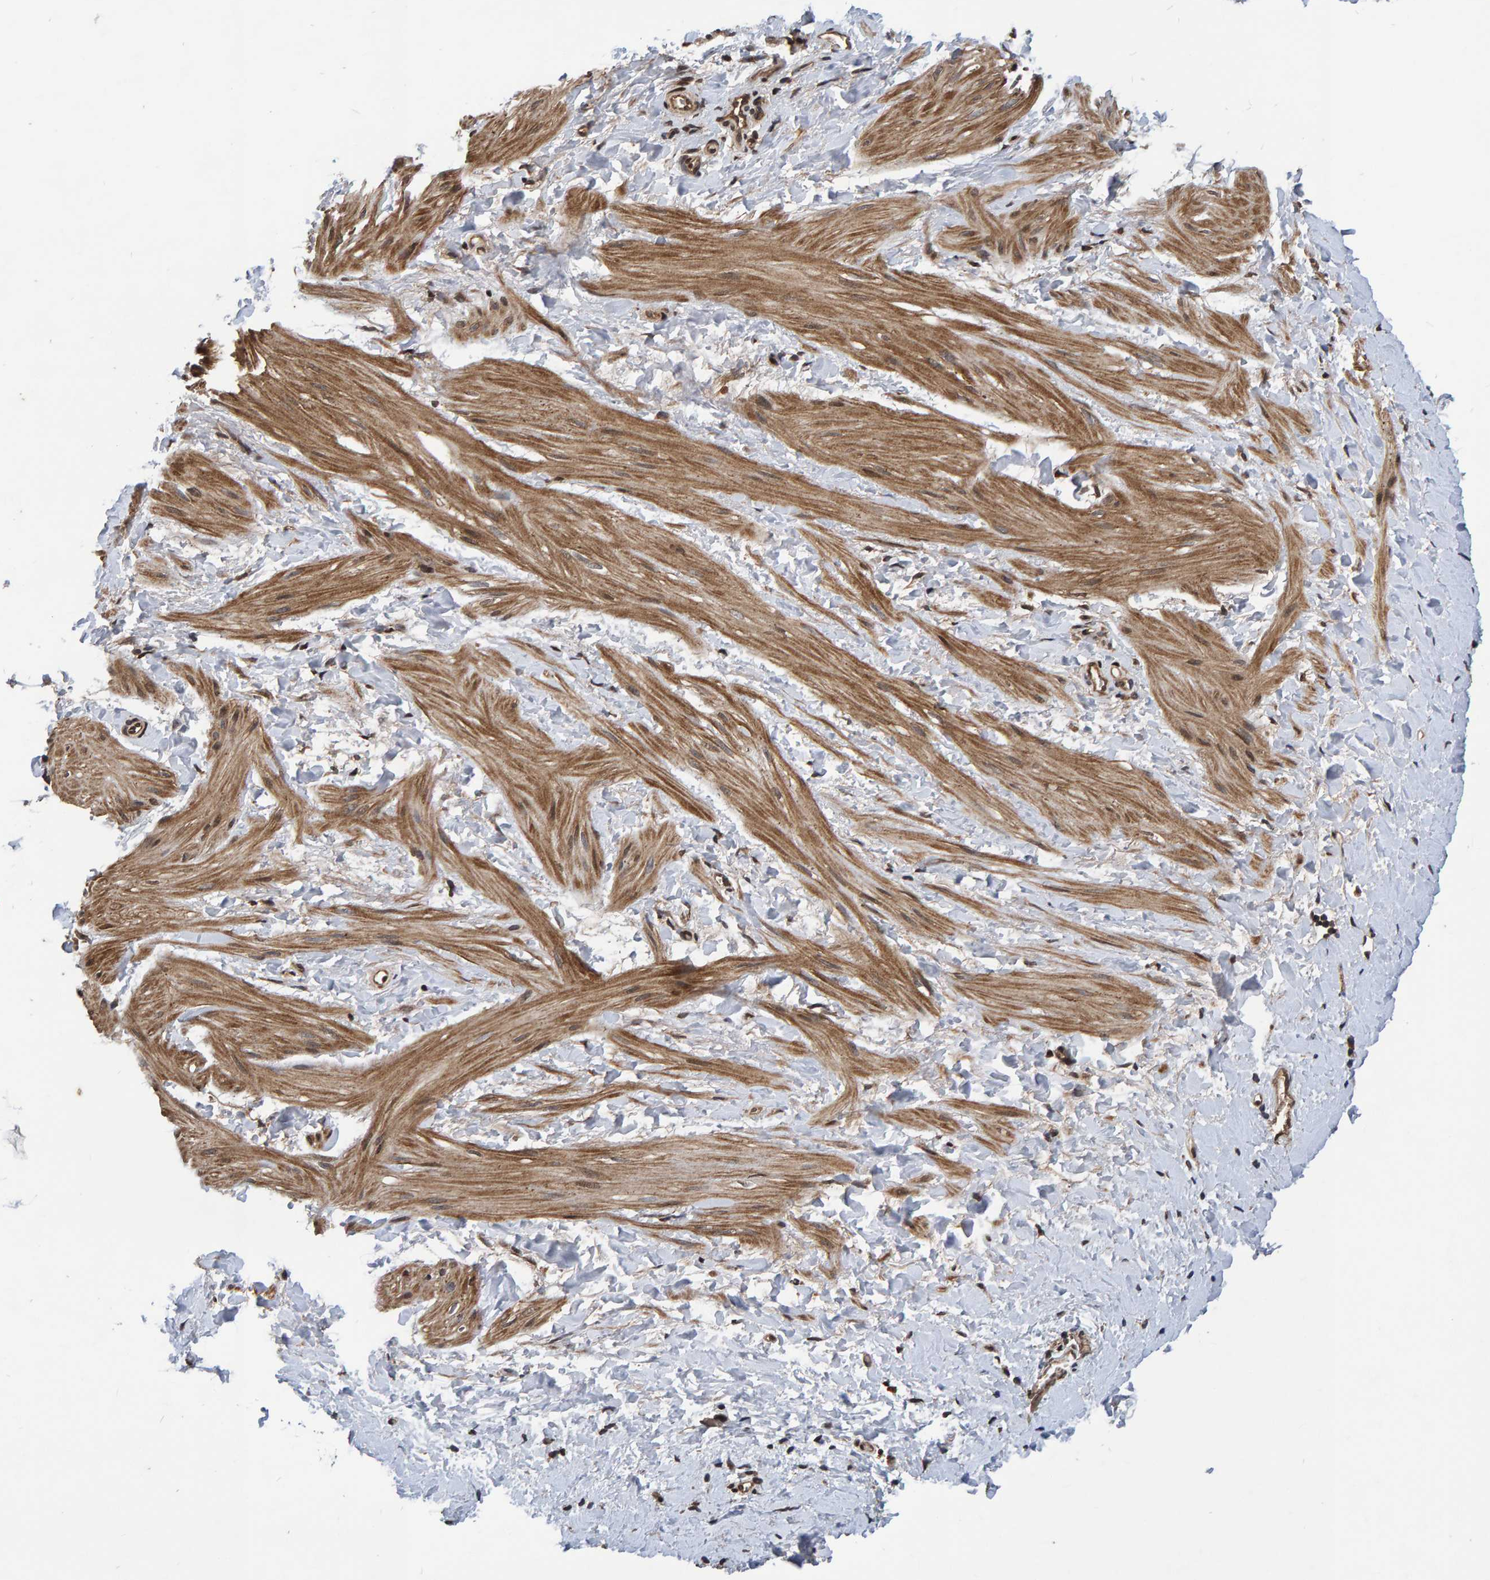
{"staining": {"intensity": "moderate", "quantity": ">75%", "location": "cytoplasmic/membranous"}, "tissue": "smooth muscle", "cell_type": "Smooth muscle cells", "image_type": "normal", "snomed": [{"axis": "morphology", "description": "Normal tissue, NOS"}, {"axis": "topography", "description": "Smooth muscle"}], "caption": "Approximately >75% of smooth muscle cells in normal smooth muscle display moderate cytoplasmic/membranous protein expression as visualized by brown immunohistochemical staining.", "gene": "GAB2", "patient": {"sex": "male", "age": 16}}